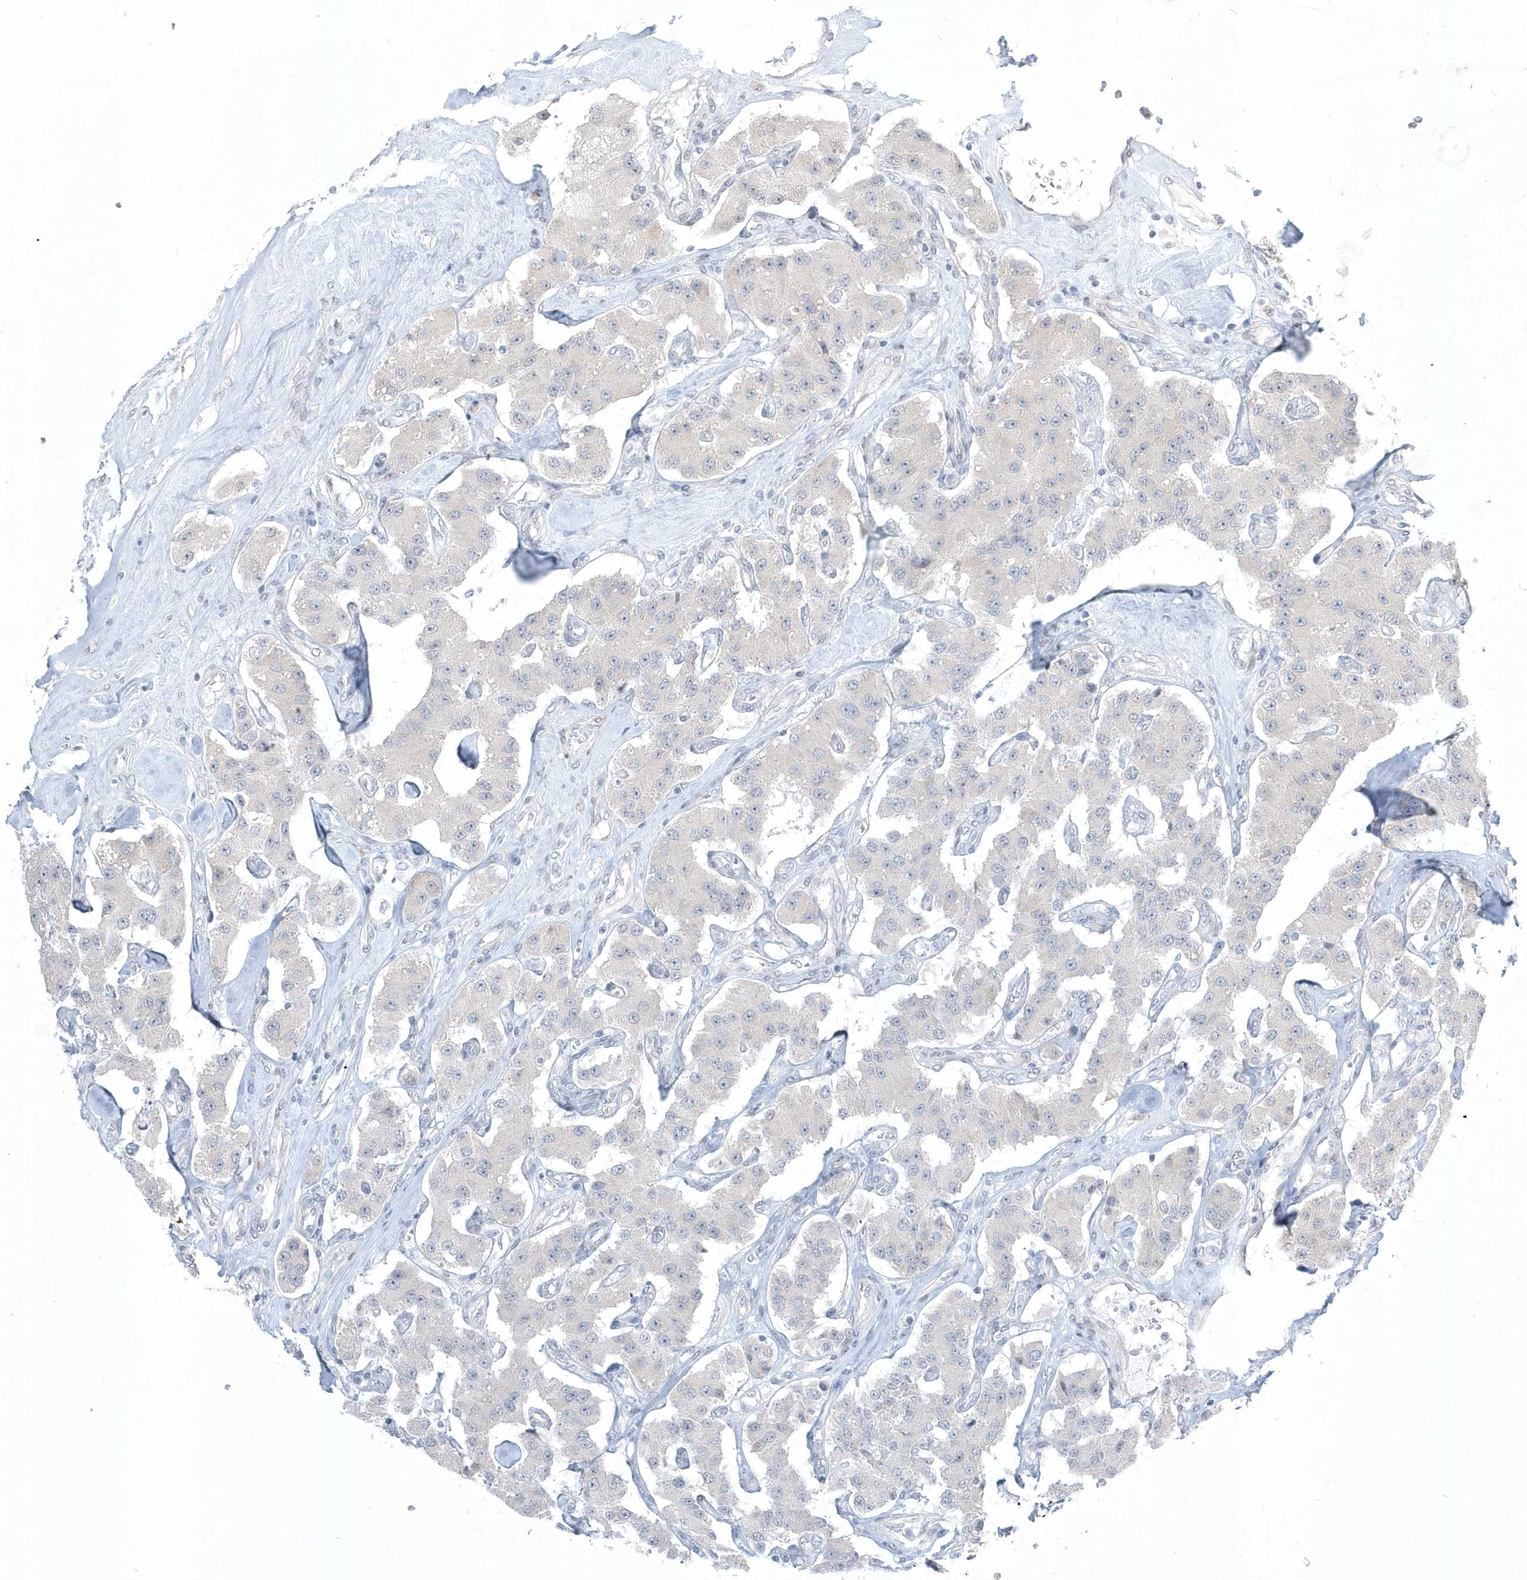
{"staining": {"intensity": "negative", "quantity": "none", "location": "none"}, "tissue": "carcinoid", "cell_type": "Tumor cells", "image_type": "cancer", "snomed": [{"axis": "morphology", "description": "Carcinoid, malignant, NOS"}, {"axis": "topography", "description": "Pancreas"}], "caption": "Micrograph shows no significant protein staining in tumor cells of carcinoid.", "gene": "ZC3H12D", "patient": {"sex": "male", "age": 41}}